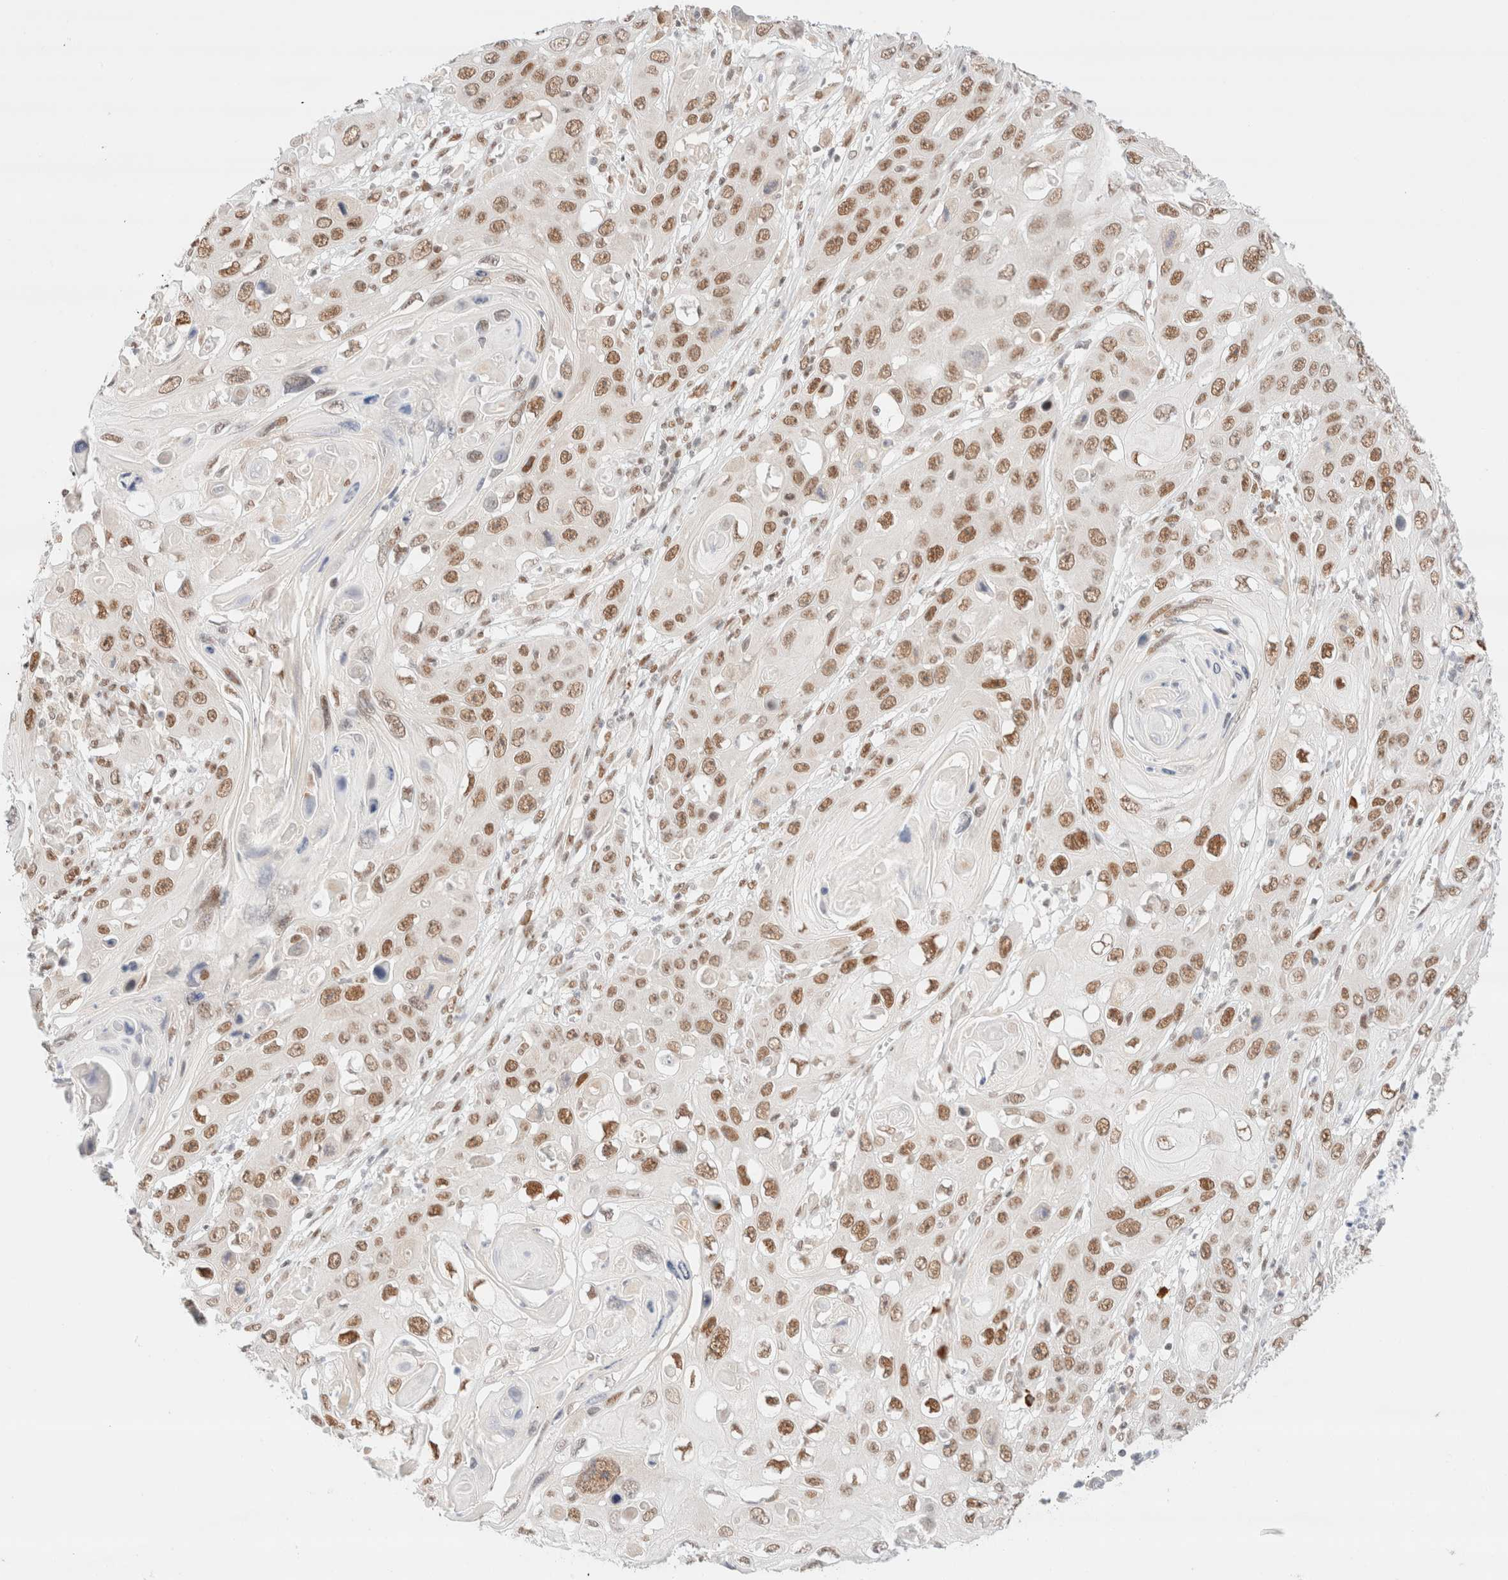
{"staining": {"intensity": "moderate", "quantity": ">75%", "location": "nuclear"}, "tissue": "skin cancer", "cell_type": "Tumor cells", "image_type": "cancer", "snomed": [{"axis": "morphology", "description": "Squamous cell carcinoma, NOS"}, {"axis": "topography", "description": "Skin"}], "caption": "Squamous cell carcinoma (skin) was stained to show a protein in brown. There is medium levels of moderate nuclear positivity in about >75% of tumor cells. (DAB (3,3'-diaminobenzidine) IHC, brown staining for protein, blue staining for nuclei).", "gene": "CIC", "patient": {"sex": "male", "age": 55}}